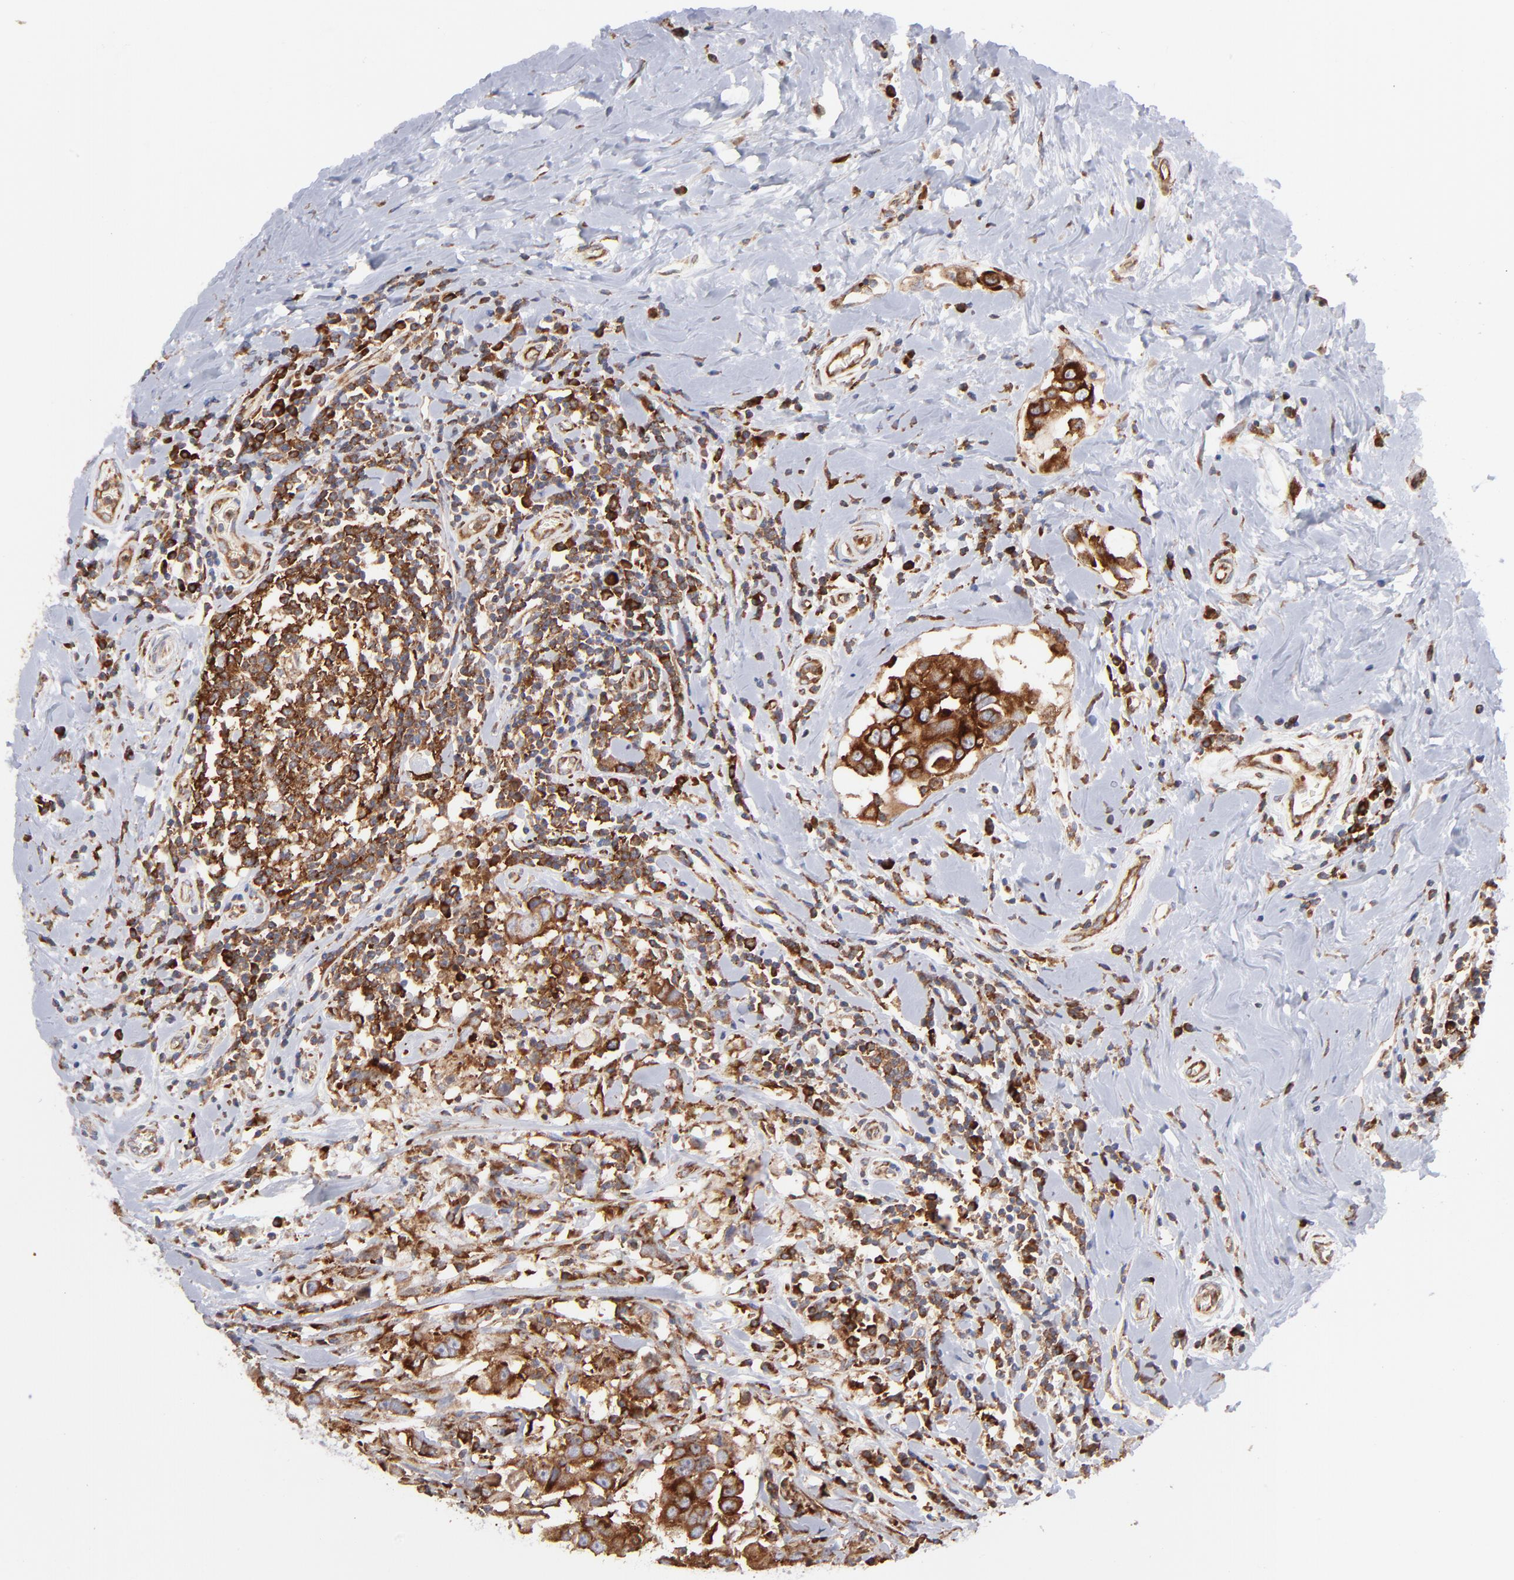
{"staining": {"intensity": "strong", "quantity": ">75%", "location": "cytoplasmic/membranous"}, "tissue": "breast cancer", "cell_type": "Tumor cells", "image_type": "cancer", "snomed": [{"axis": "morphology", "description": "Duct carcinoma"}, {"axis": "topography", "description": "Breast"}], "caption": "Human breast intraductal carcinoma stained with a brown dye demonstrates strong cytoplasmic/membranous positive staining in approximately >75% of tumor cells.", "gene": "EIF2AK2", "patient": {"sex": "female", "age": 27}}